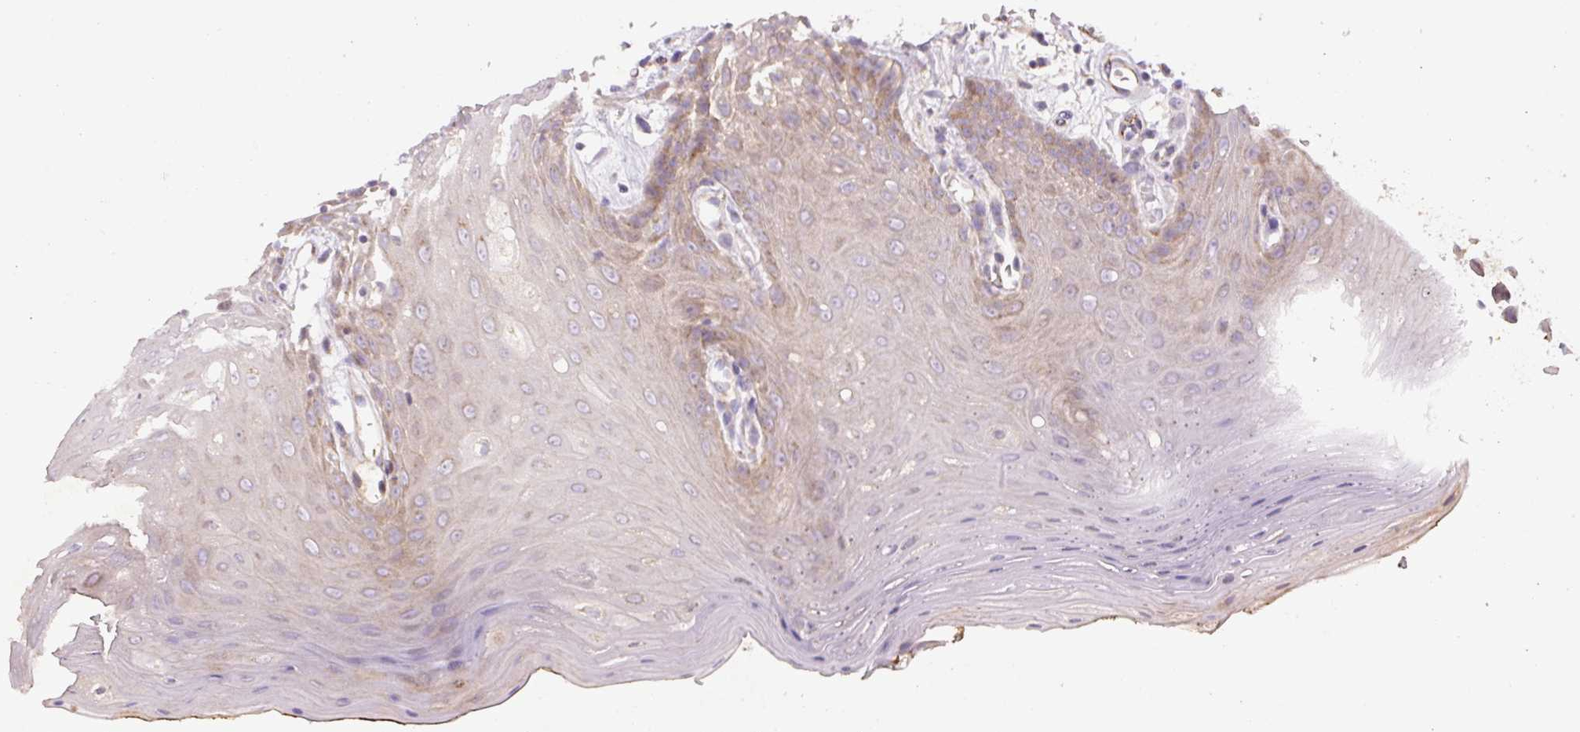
{"staining": {"intensity": "weak", "quantity": "<25%", "location": "cytoplasmic/membranous"}, "tissue": "oral mucosa", "cell_type": "Squamous epithelial cells", "image_type": "normal", "snomed": [{"axis": "morphology", "description": "Normal tissue, NOS"}, {"axis": "topography", "description": "Oral tissue"}, {"axis": "topography", "description": "Tounge, NOS"}], "caption": "Immunohistochemistry (IHC) image of unremarkable human oral mucosa stained for a protein (brown), which exhibits no staining in squamous epithelial cells. (DAB (3,3'-diaminobenzidine) immunohistochemistry (IHC) with hematoxylin counter stain).", "gene": "CCNI2", "patient": {"sex": "female", "age": 59}}